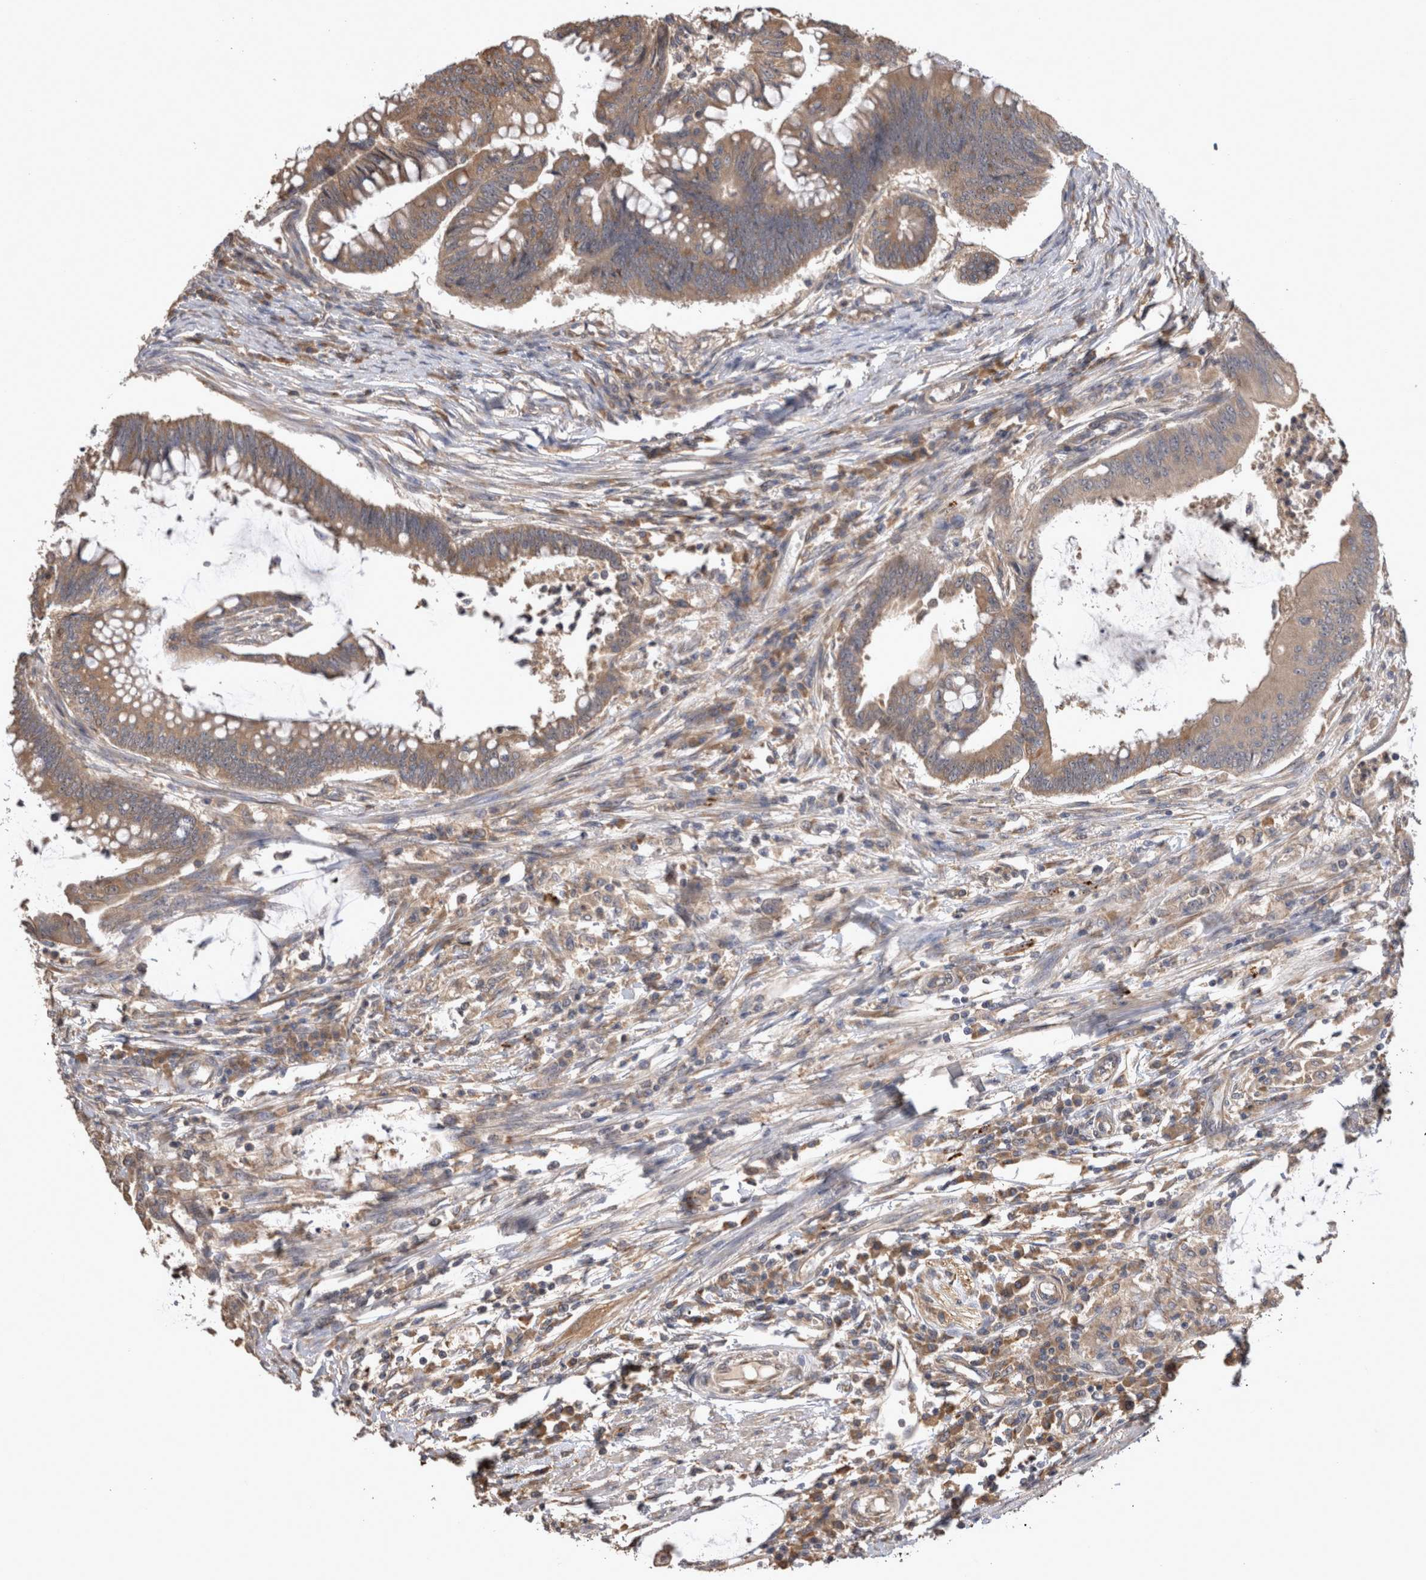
{"staining": {"intensity": "moderate", "quantity": ">75%", "location": "cytoplasmic/membranous"}, "tissue": "colorectal cancer", "cell_type": "Tumor cells", "image_type": "cancer", "snomed": [{"axis": "morphology", "description": "Adenoma, NOS"}, {"axis": "morphology", "description": "Adenocarcinoma, NOS"}, {"axis": "topography", "description": "Colon"}], "caption": "High-magnification brightfield microscopy of colorectal cancer stained with DAB (brown) and counterstained with hematoxylin (blue). tumor cells exhibit moderate cytoplasmic/membranous staining is identified in about>75% of cells.", "gene": "TMED7", "patient": {"sex": "male", "age": 79}}